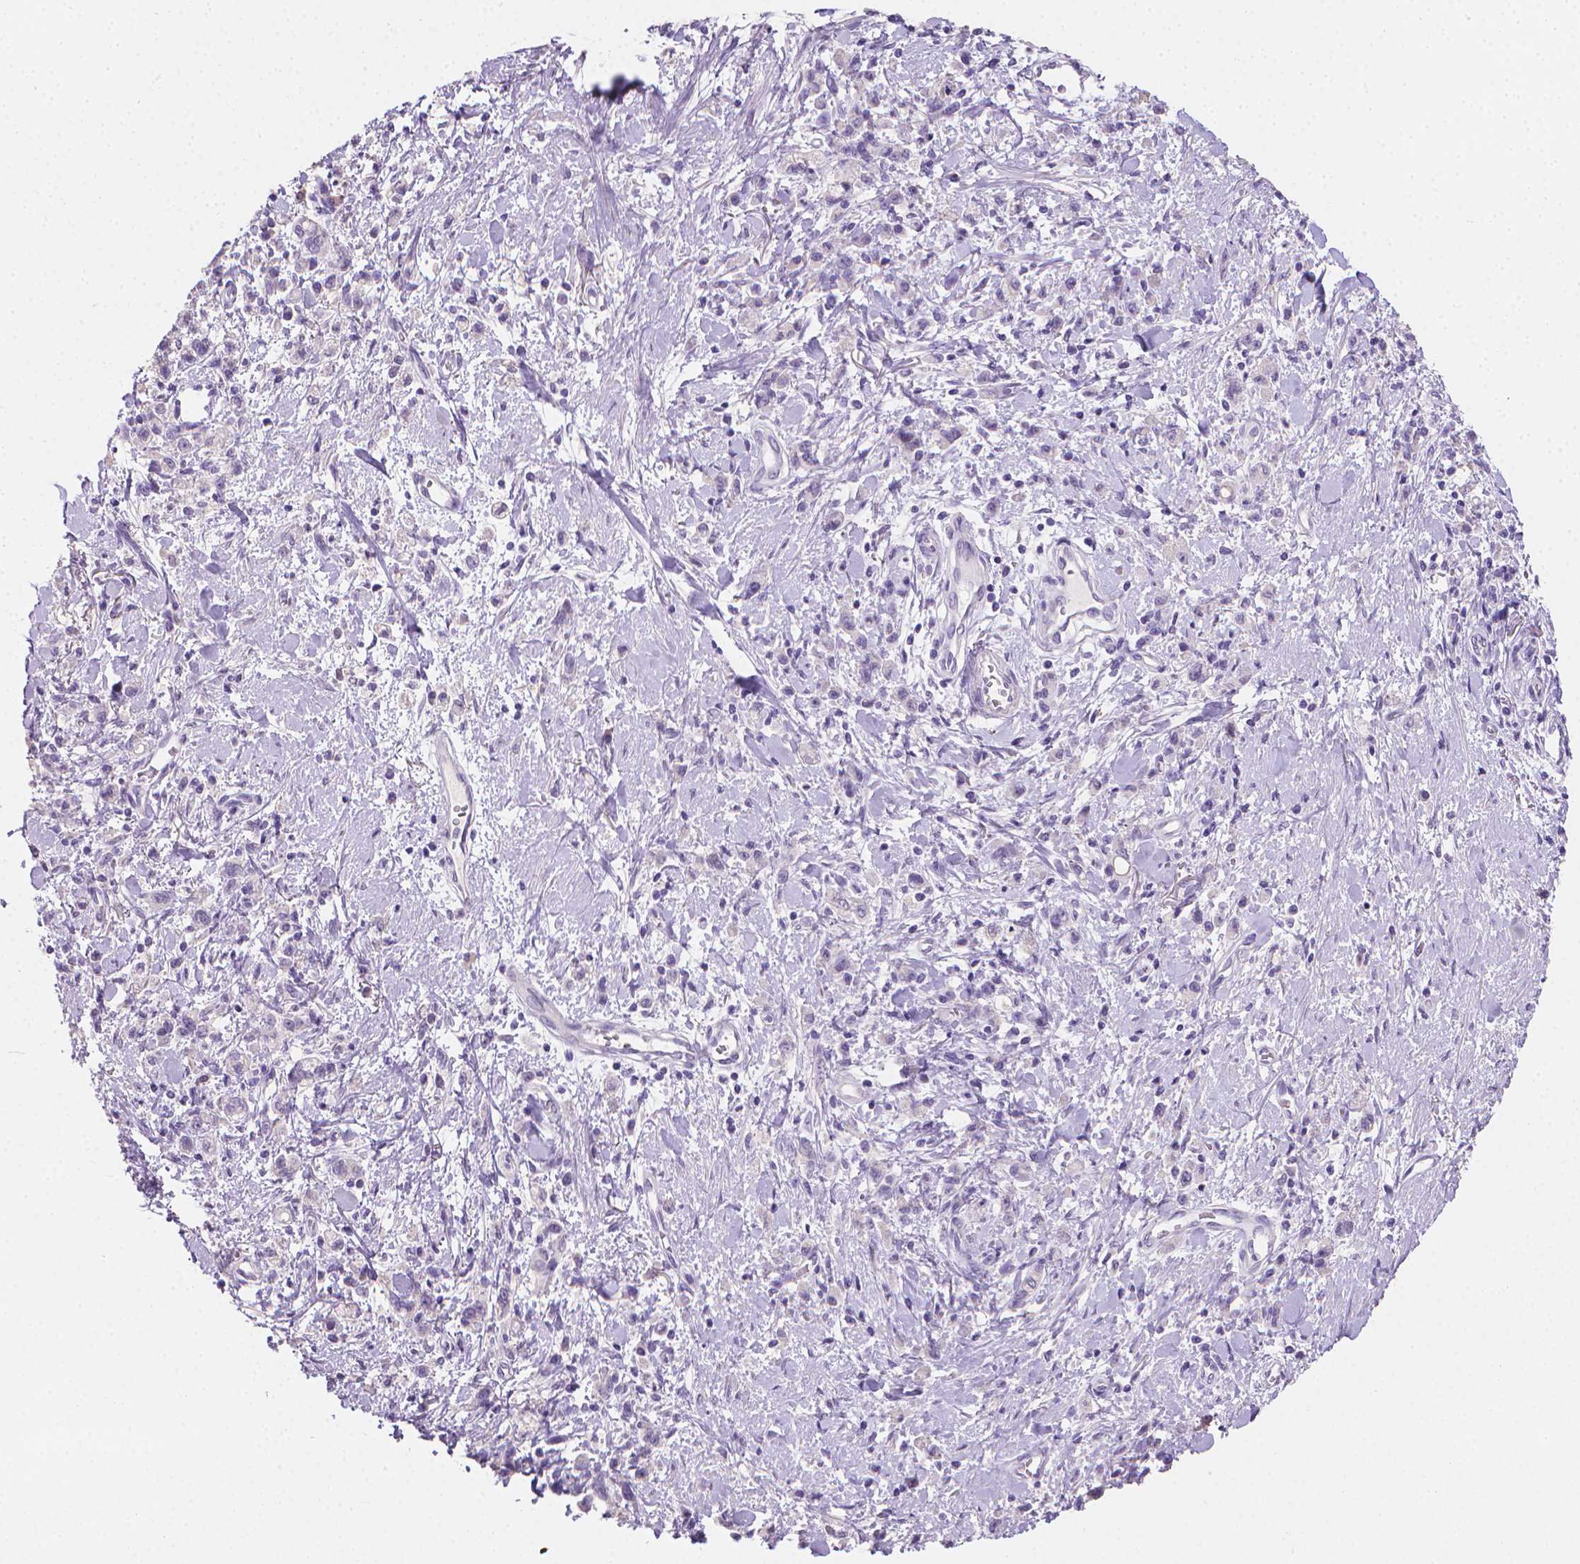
{"staining": {"intensity": "negative", "quantity": "none", "location": "none"}, "tissue": "stomach cancer", "cell_type": "Tumor cells", "image_type": "cancer", "snomed": [{"axis": "morphology", "description": "Adenocarcinoma, NOS"}, {"axis": "topography", "description": "Stomach"}], "caption": "The image exhibits no staining of tumor cells in adenocarcinoma (stomach).", "gene": "TNNI2", "patient": {"sex": "male", "age": 77}}